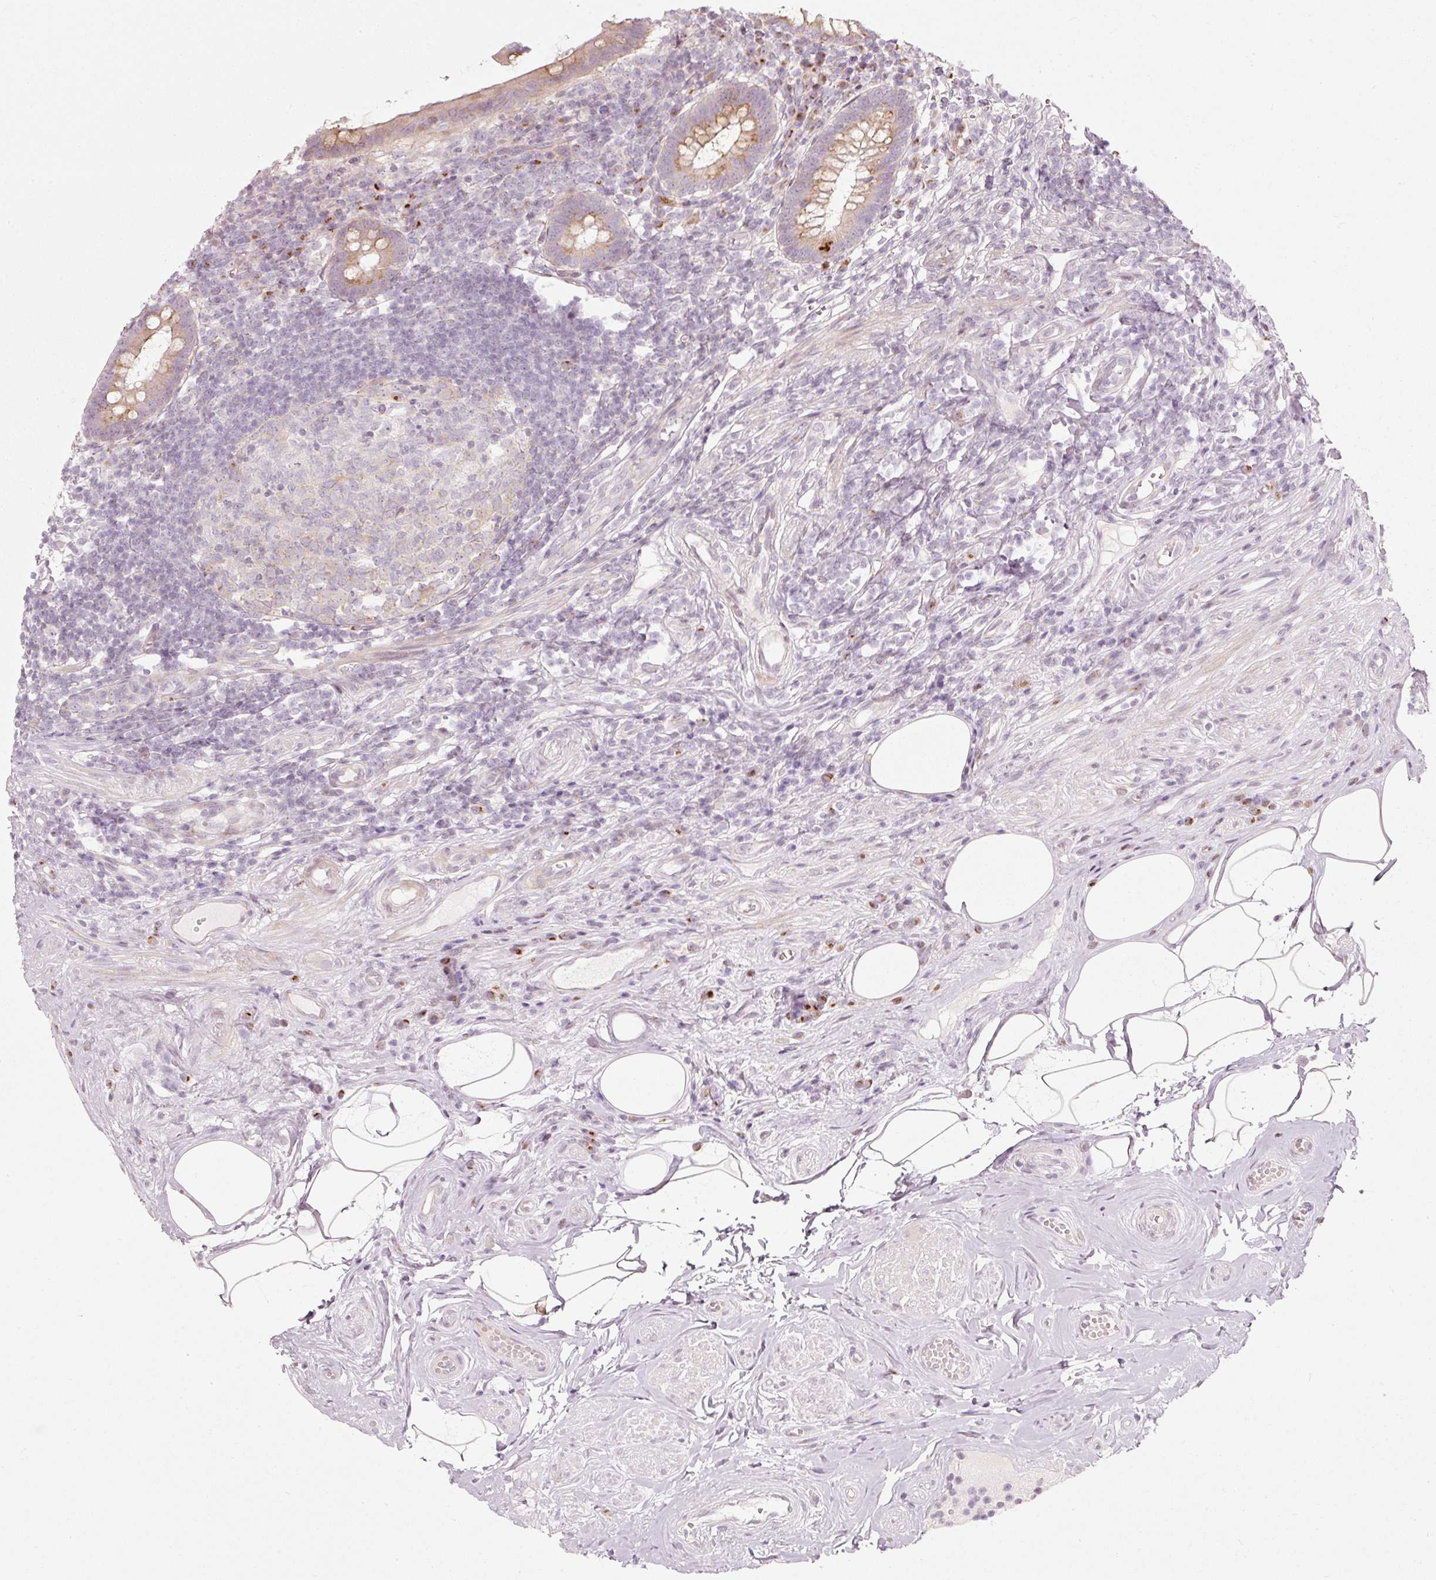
{"staining": {"intensity": "strong", "quantity": "25%-75%", "location": "cytoplasmic/membranous"}, "tissue": "appendix", "cell_type": "Glandular cells", "image_type": "normal", "snomed": [{"axis": "morphology", "description": "Normal tissue, NOS"}, {"axis": "topography", "description": "Appendix"}], "caption": "Appendix stained for a protein (brown) demonstrates strong cytoplasmic/membranous positive staining in about 25%-75% of glandular cells.", "gene": "SLC20A1", "patient": {"sex": "female", "age": 56}}